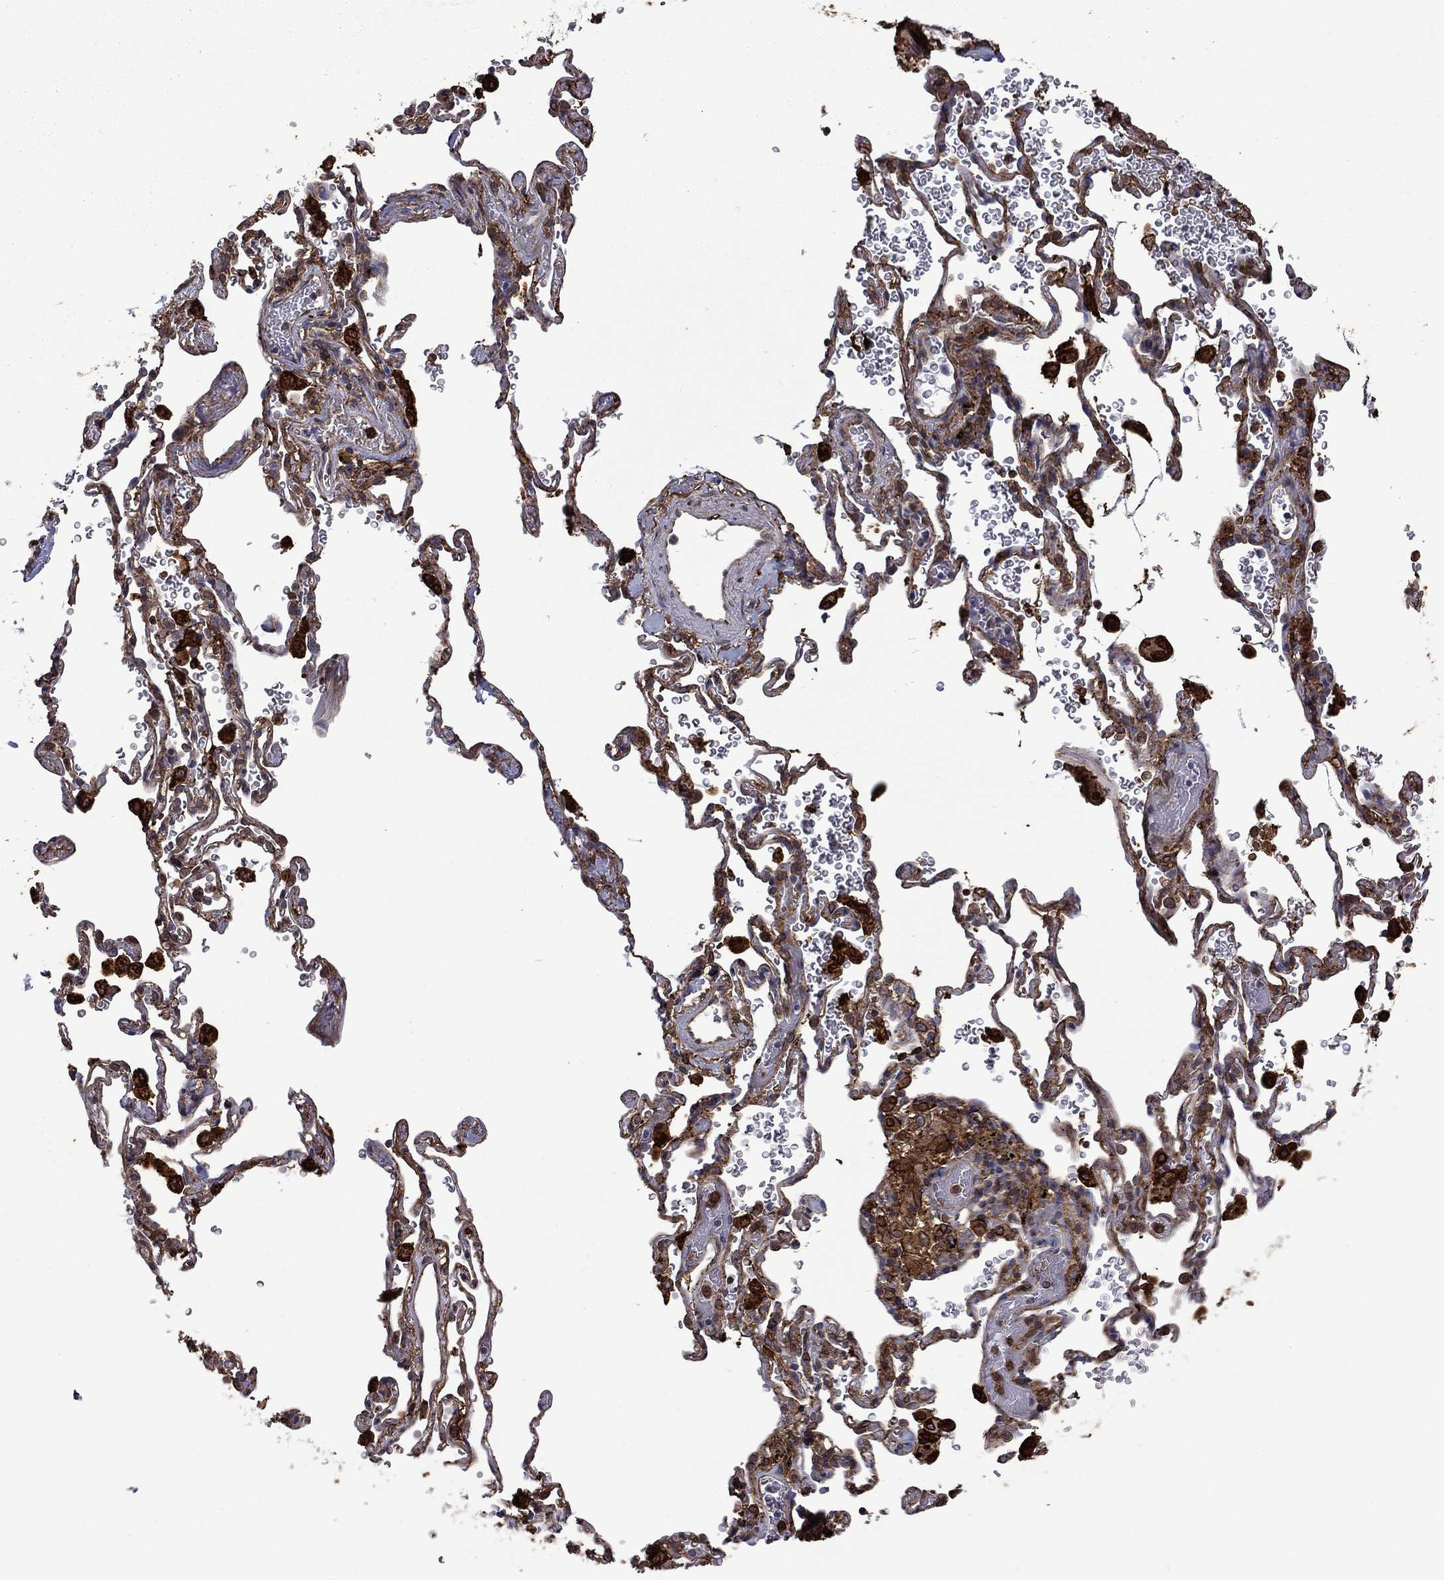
{"staining": {"intensity": "strong", "quantity": "25%-75%", "location": "cytoplasmic/membranous"}, "tissue": "soft tissue", "cell_type": "Fibroblasts", "image_type": "normal", "snomed": [{"axis": "morphology", "description": "Normal tissue, NOS"}, {"axis": "morphology", "description": "Adenocarcinoma, NOS"}, {"axis": "topography", "description": "Cartilage tissue"}, {"axis": "topography", "description": "Lung"}], "caption": "Protein expression analysis of unremarkable soft tissue shows strong cytoplasmic/membranous staining in approximately 25%-75% of fibroblasts. The staining is performed using DAB (3,3'-diaminobenzidine) brown chromogen to label protein expression. The nuclei are counter-stained blue using hematoxylin.", "gene": "PLAU", "patient": {"sex": "male", "age": 59}}